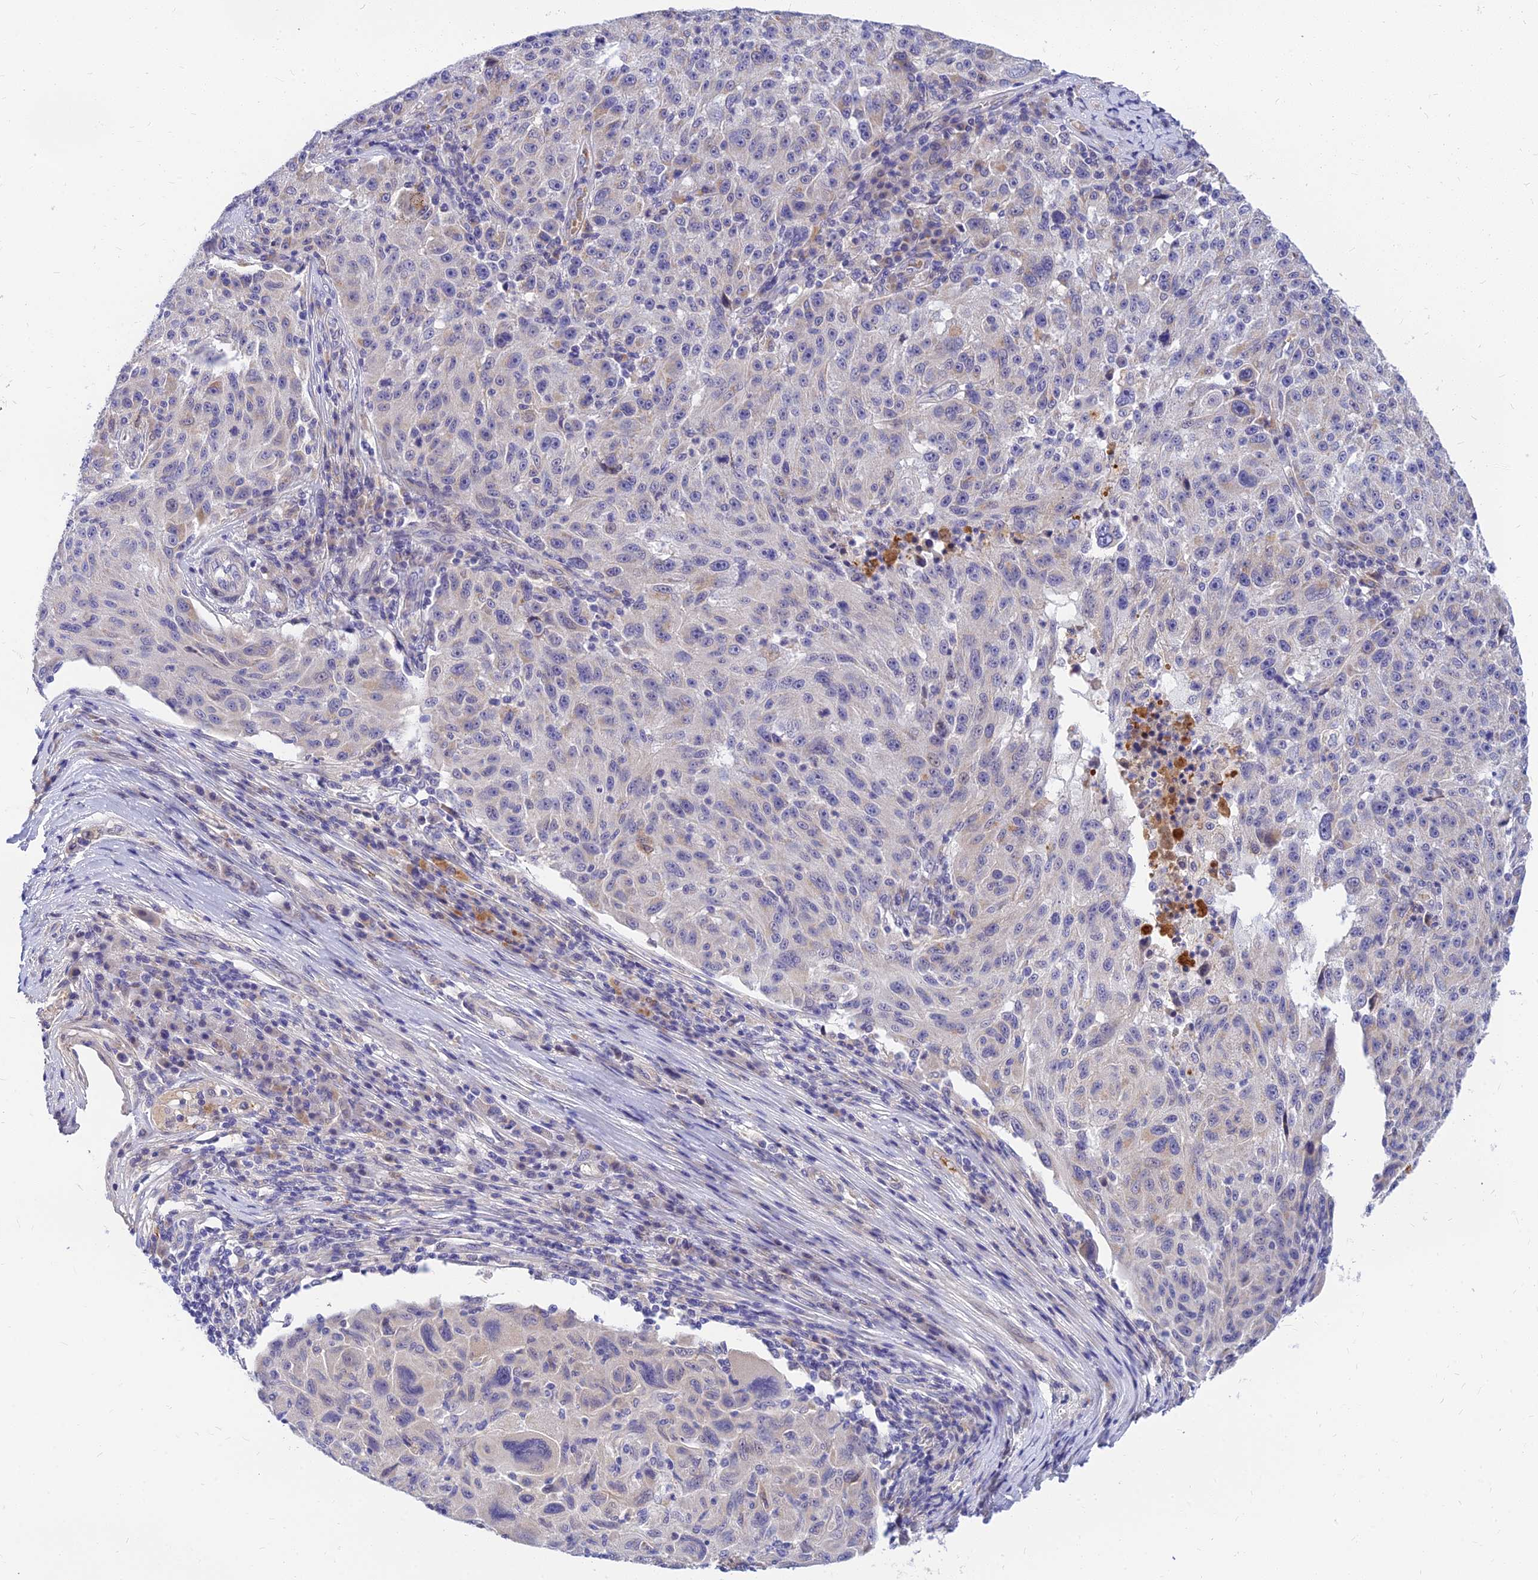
{"staining": {"intensity": "negative", "quantity": "none", "location": "none"}, "tissue": "melanoma", "cell_type": "Tumor cells", "image_type": "cancer", "snomed": [{"axis": "morphology", "description": "Malignant melanoma, NOS"}, {"axis": "topography", "description": "Skin"}], "caption": "High power microscopy image of an immunohistochemistry (IHC) image of melanoma, revealing no significant positivity in tumor cells.", "gene": "ANKS4B", "patient": {"sex": "male", "age": 53}}